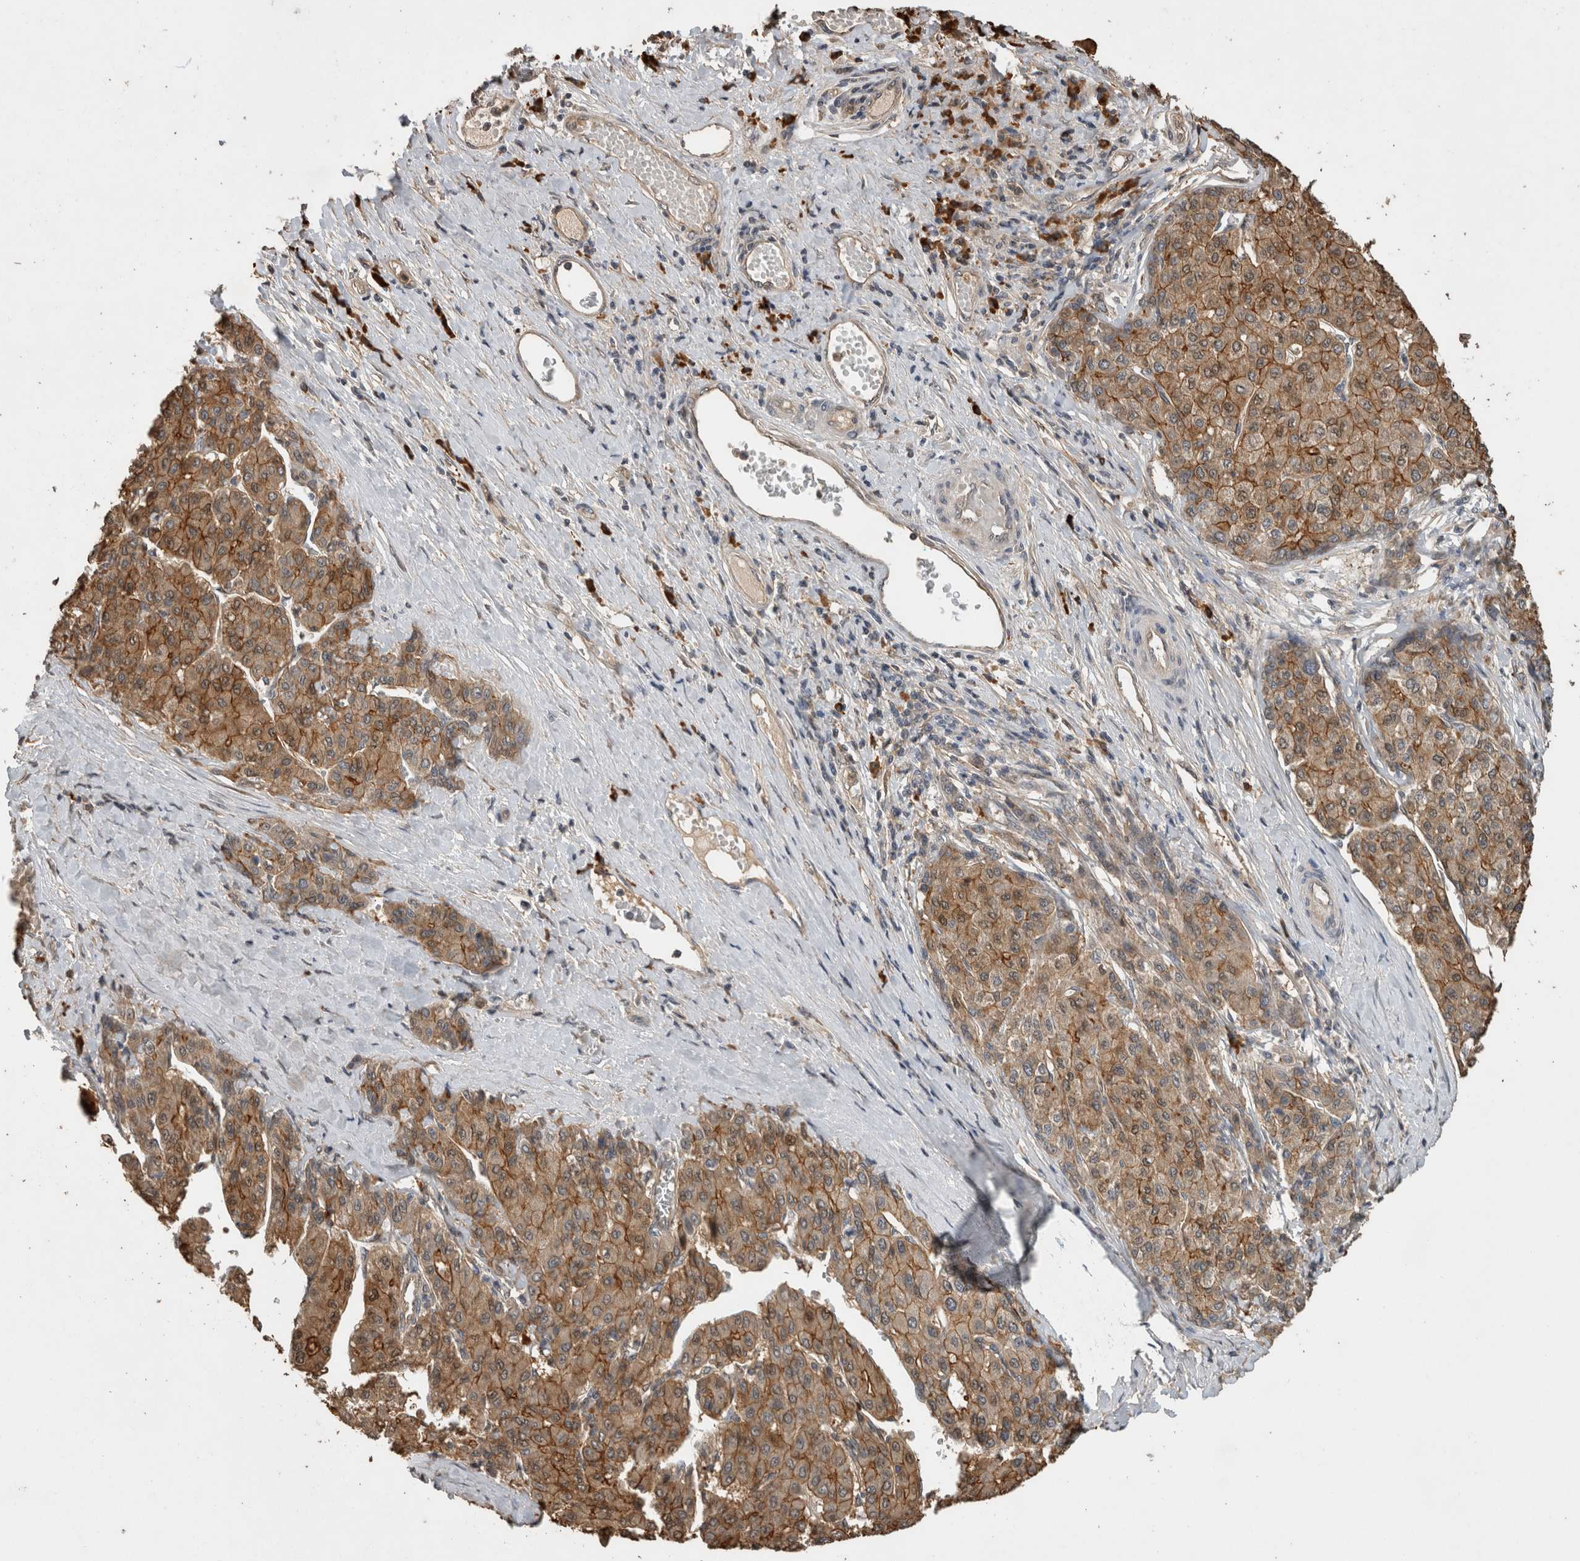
{"staining": {"intensity": "moderate", "quantity": ">75%", "location": "cytoplasmic/membranous"}, "tissue": "liver cancer", "cell_type": "Tumor cells", "image_type": "cancer", "snomed": [{"axis": "morphology", "description": "Carcinoma, Hepatocellular, NOS"}, {"axis": "topography", "description": "Liver"}], "caption": "There is medium levels of moderate cytoplasmic/membranous staining in tumor cells of liver cancer (hepatocellular carcinoma), as demonstrated by immunohistochemical staining (brown color).", "gene": "RHPN1", "patient": {"sex": "male", "age": 65}}